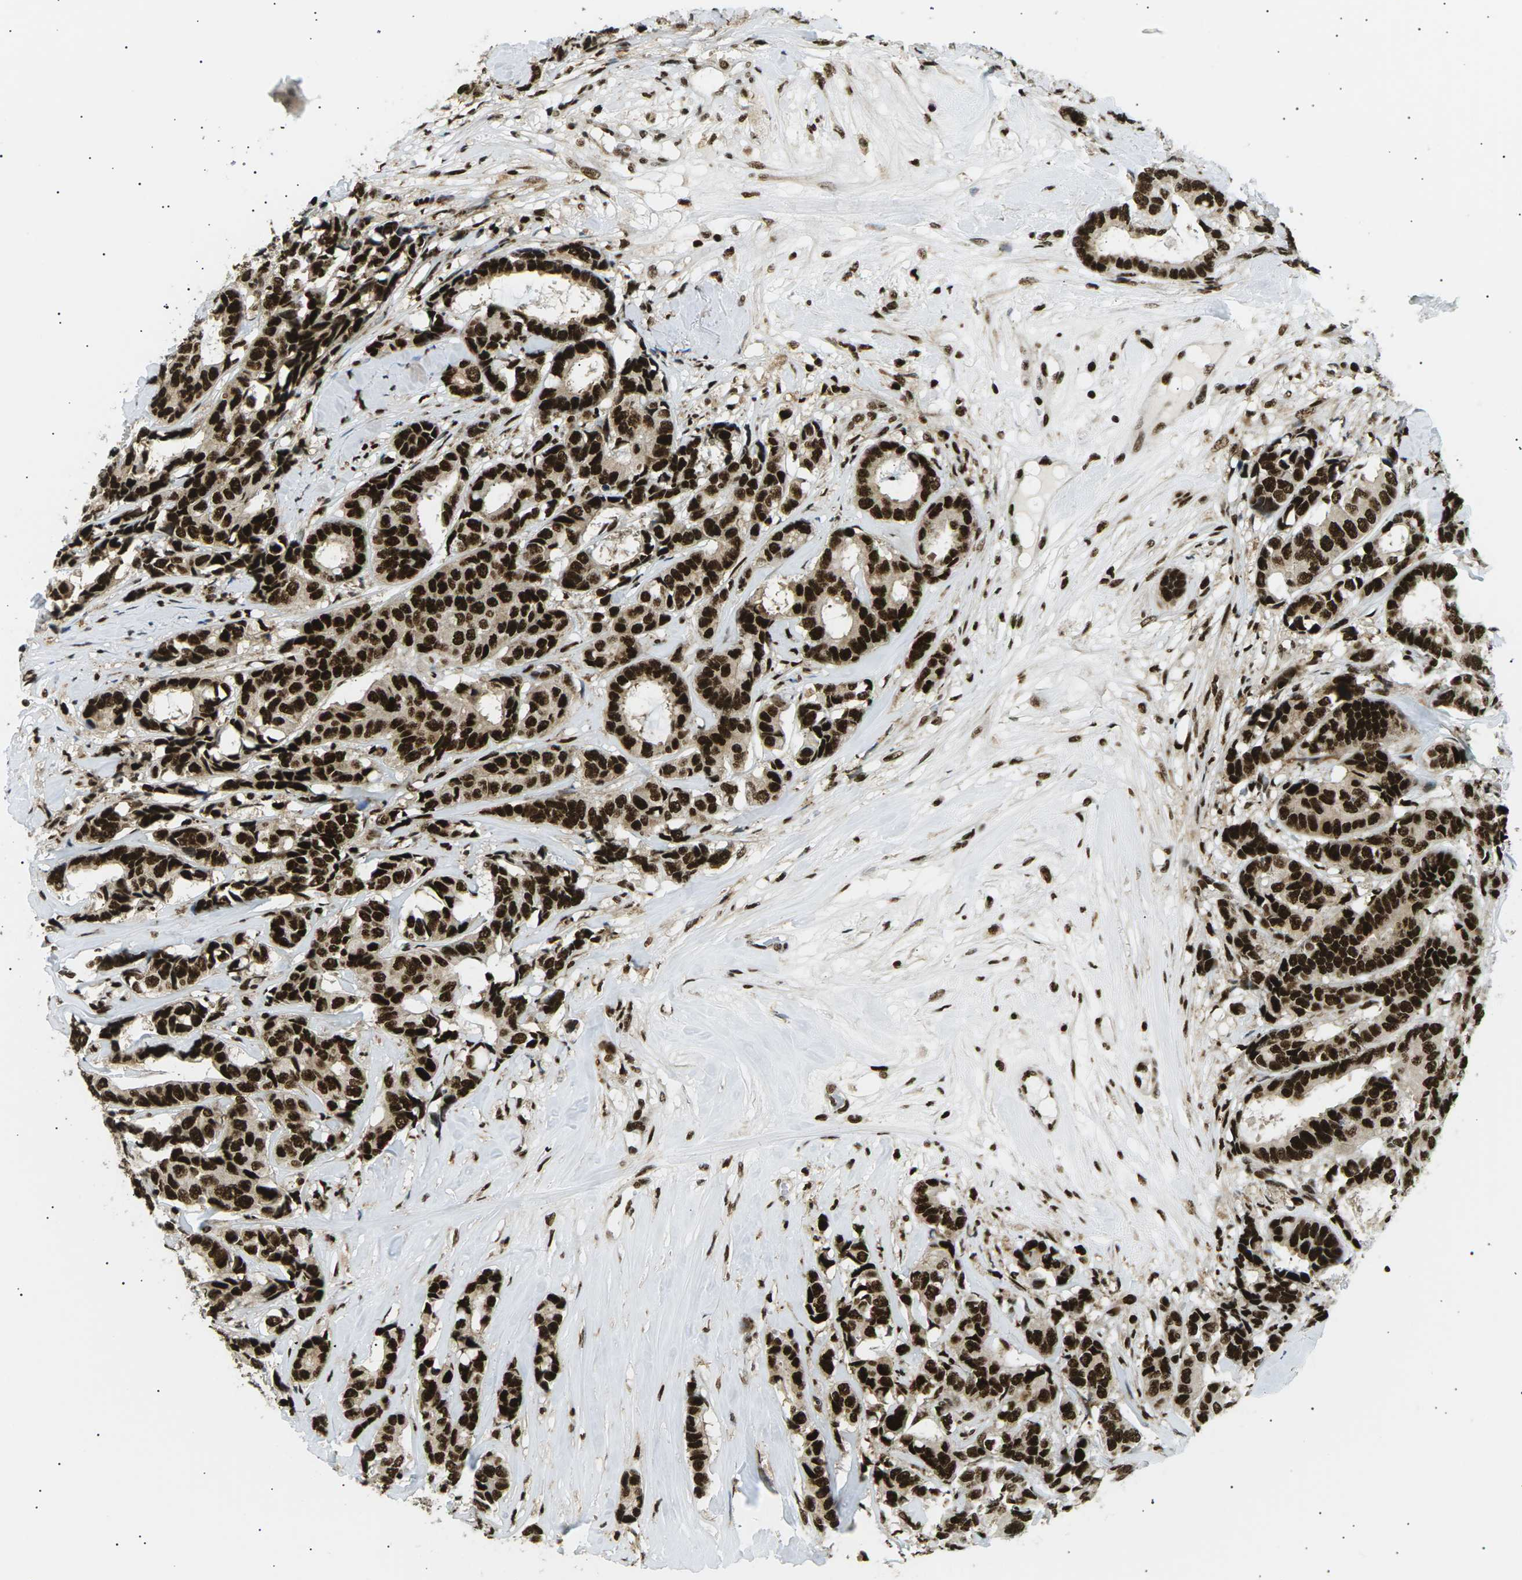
{"staining": {"intensity": "strong", "quantity": ">75%", "location": "nuclear"}, "tissue": "breast cancer", "cell_type": "Tumor cells", "image_type": "cancer", "snomed": [{"axis": "morphology", "description": "Duct carcinoma"}, {"axis": "topography", "description": "Breast"}], "caption": "Protein staining of invasive ductal carcinoma (breast) tissue displays strong nuclear expression in about >75% of tumor cells.", "gene": "RPA2", "patient": {"sex": "female", "age": 87}}